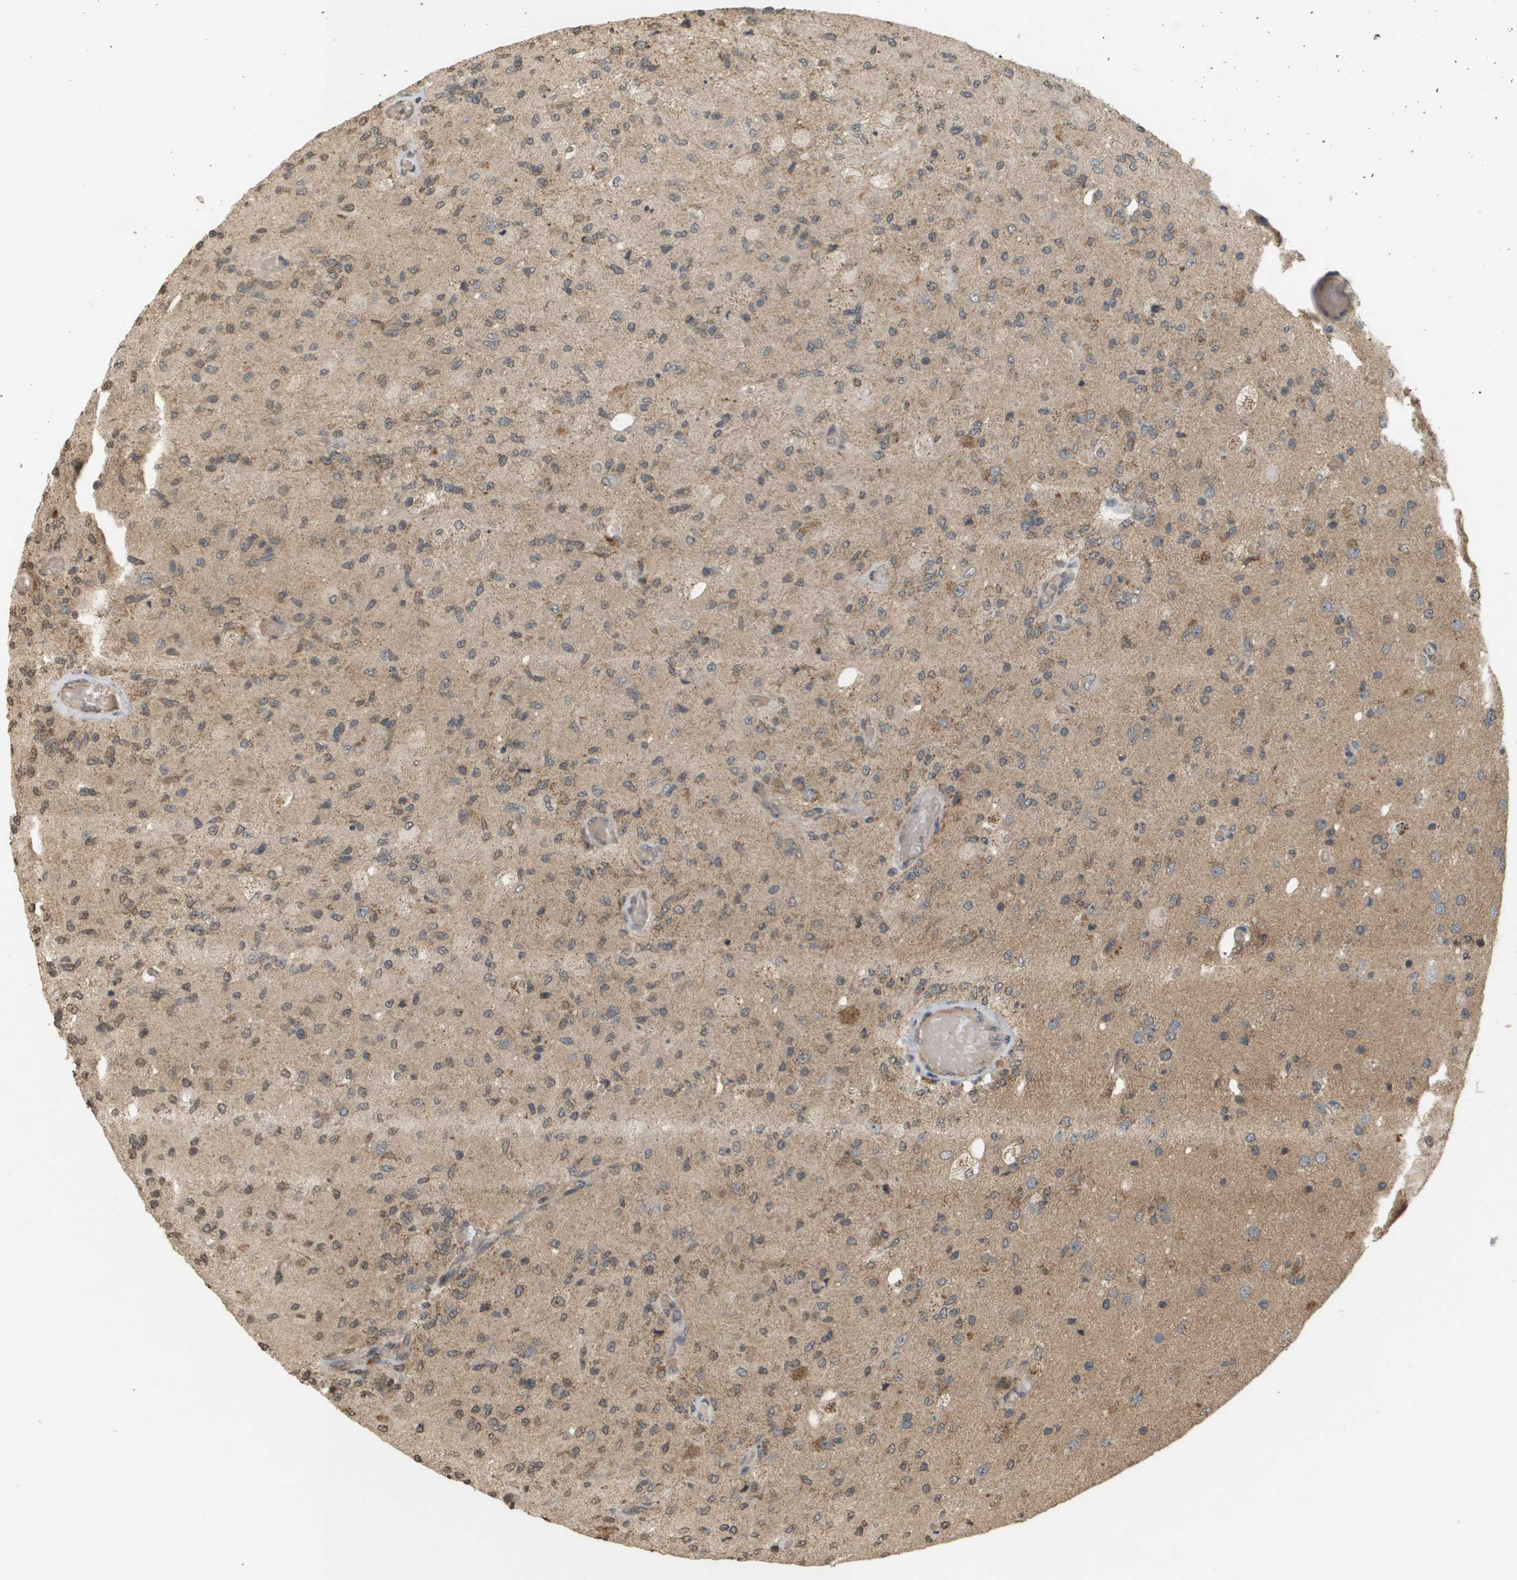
{"staining": {"intensity": "weak", "quantity": ">75%", "location": "cytoplasmic/membranous"}, "tissue": "glioma", "cell_type": "Tumor cells", "image_type": "cancer", "snomed": [{"axis": "morphology", "description": "Normal tissue, NOS"}, {"axis": "morphology", "description": "Glioma, malignant, High grade"}, {"axis": "topography", "description": "Cerebral cortex"}], "caption": "Glioma was stained to show a protein in brown. There is low levels of weak cytoplasmic/membranous positivity in about >75% of tumor cells.", "gene": "RAB21", "patient": {"sex": "male", "age": 77}}